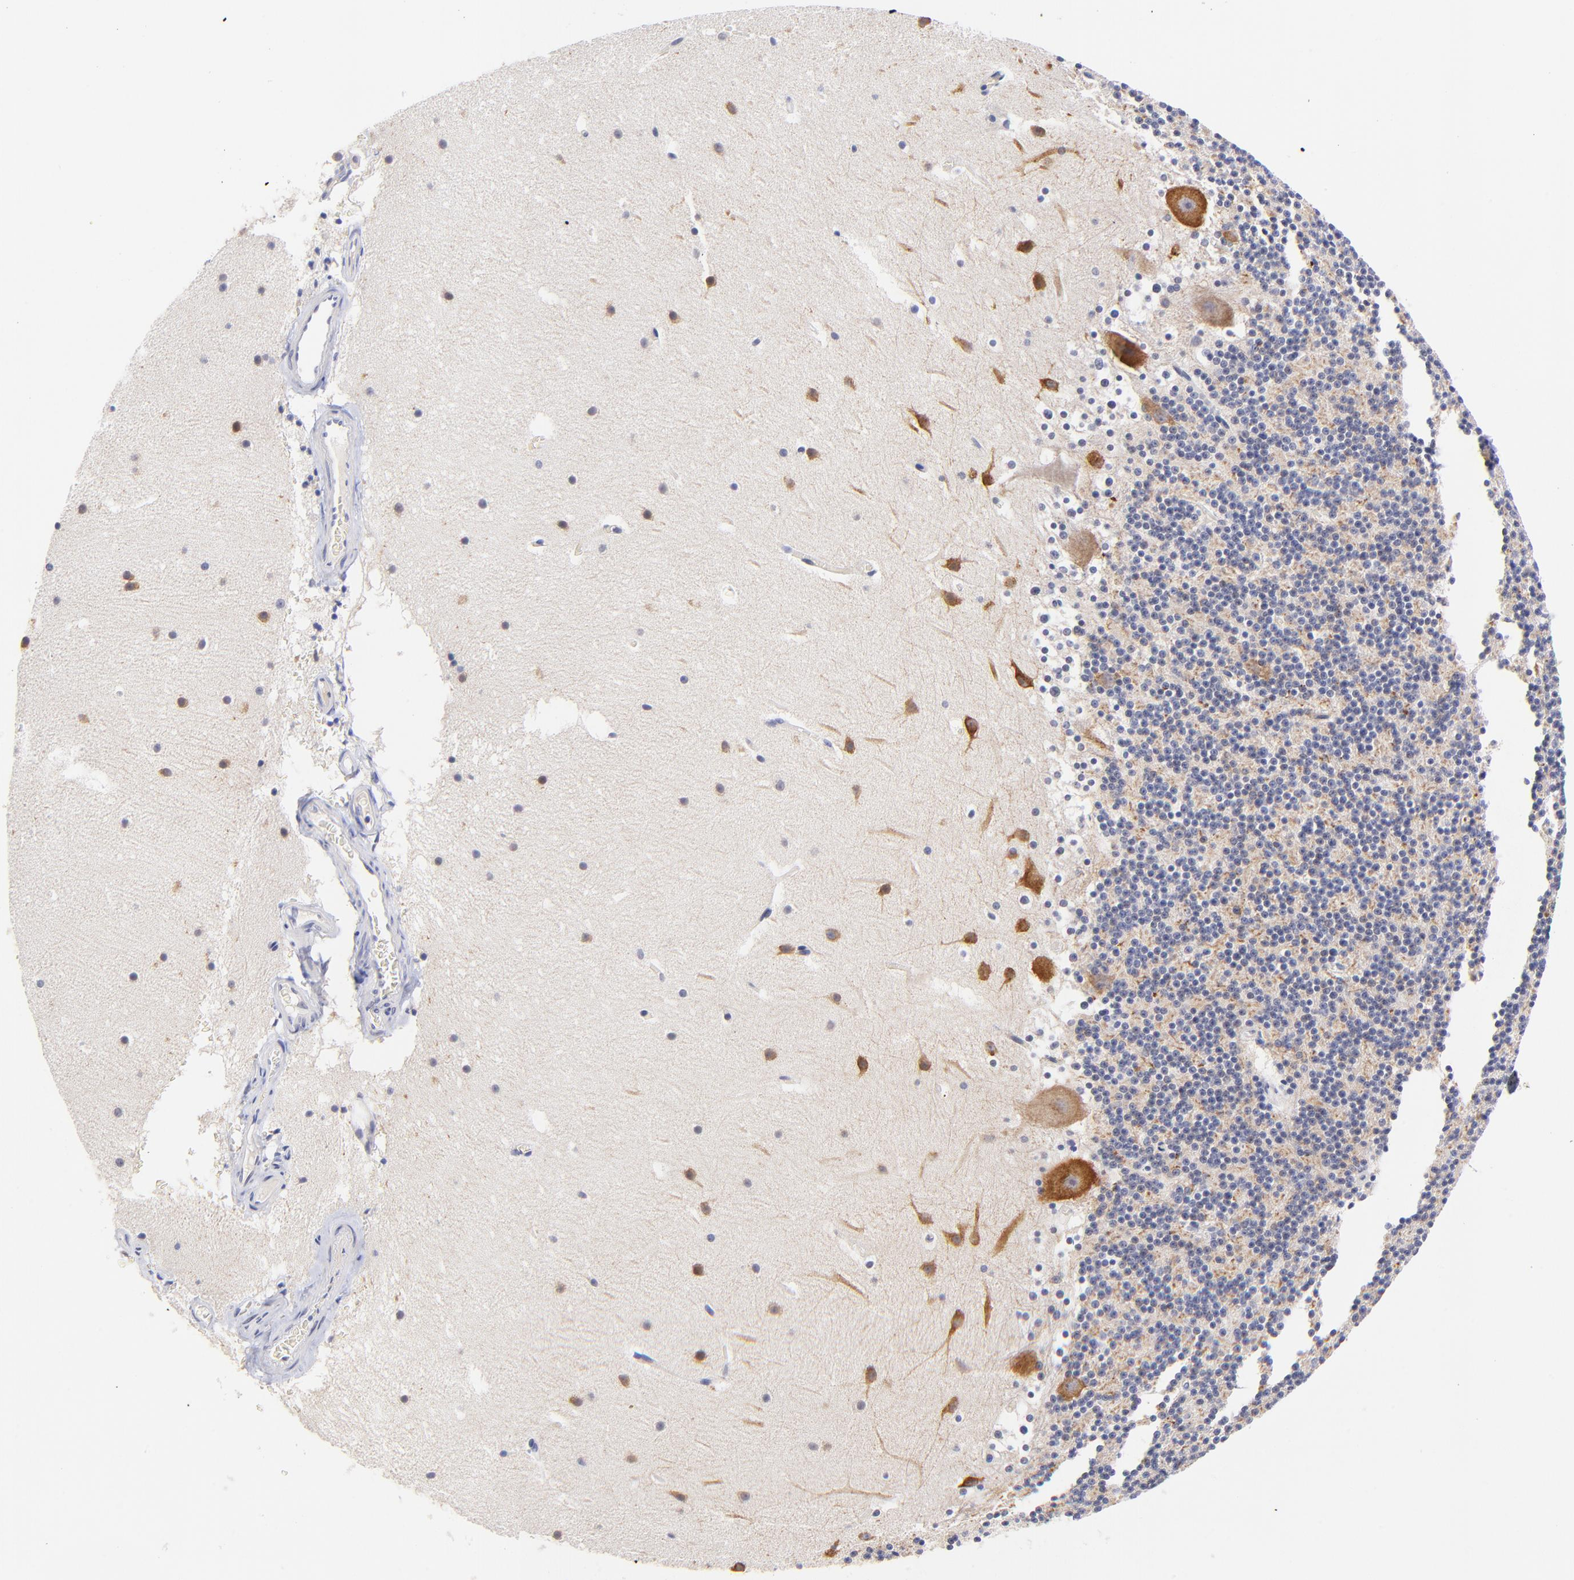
{"staining": {"intensity": "negative", "quantity": "none", "location": "none"}, "tissue": "cerebellum", "cell_type": "Cells in granular layer", "image_type": "normal", "snomed": [{"axis": "morphology", "description": "Normal tissue, NOS"}, {"axis": "topography", "description": "Cerebellum"}], "caption": "Immunohistochemistry of normal cerebellum demonstrates no expression in cells in granular layer.", "gene": "ZNF155", "patient": {"sex": "male", "age": 45}}